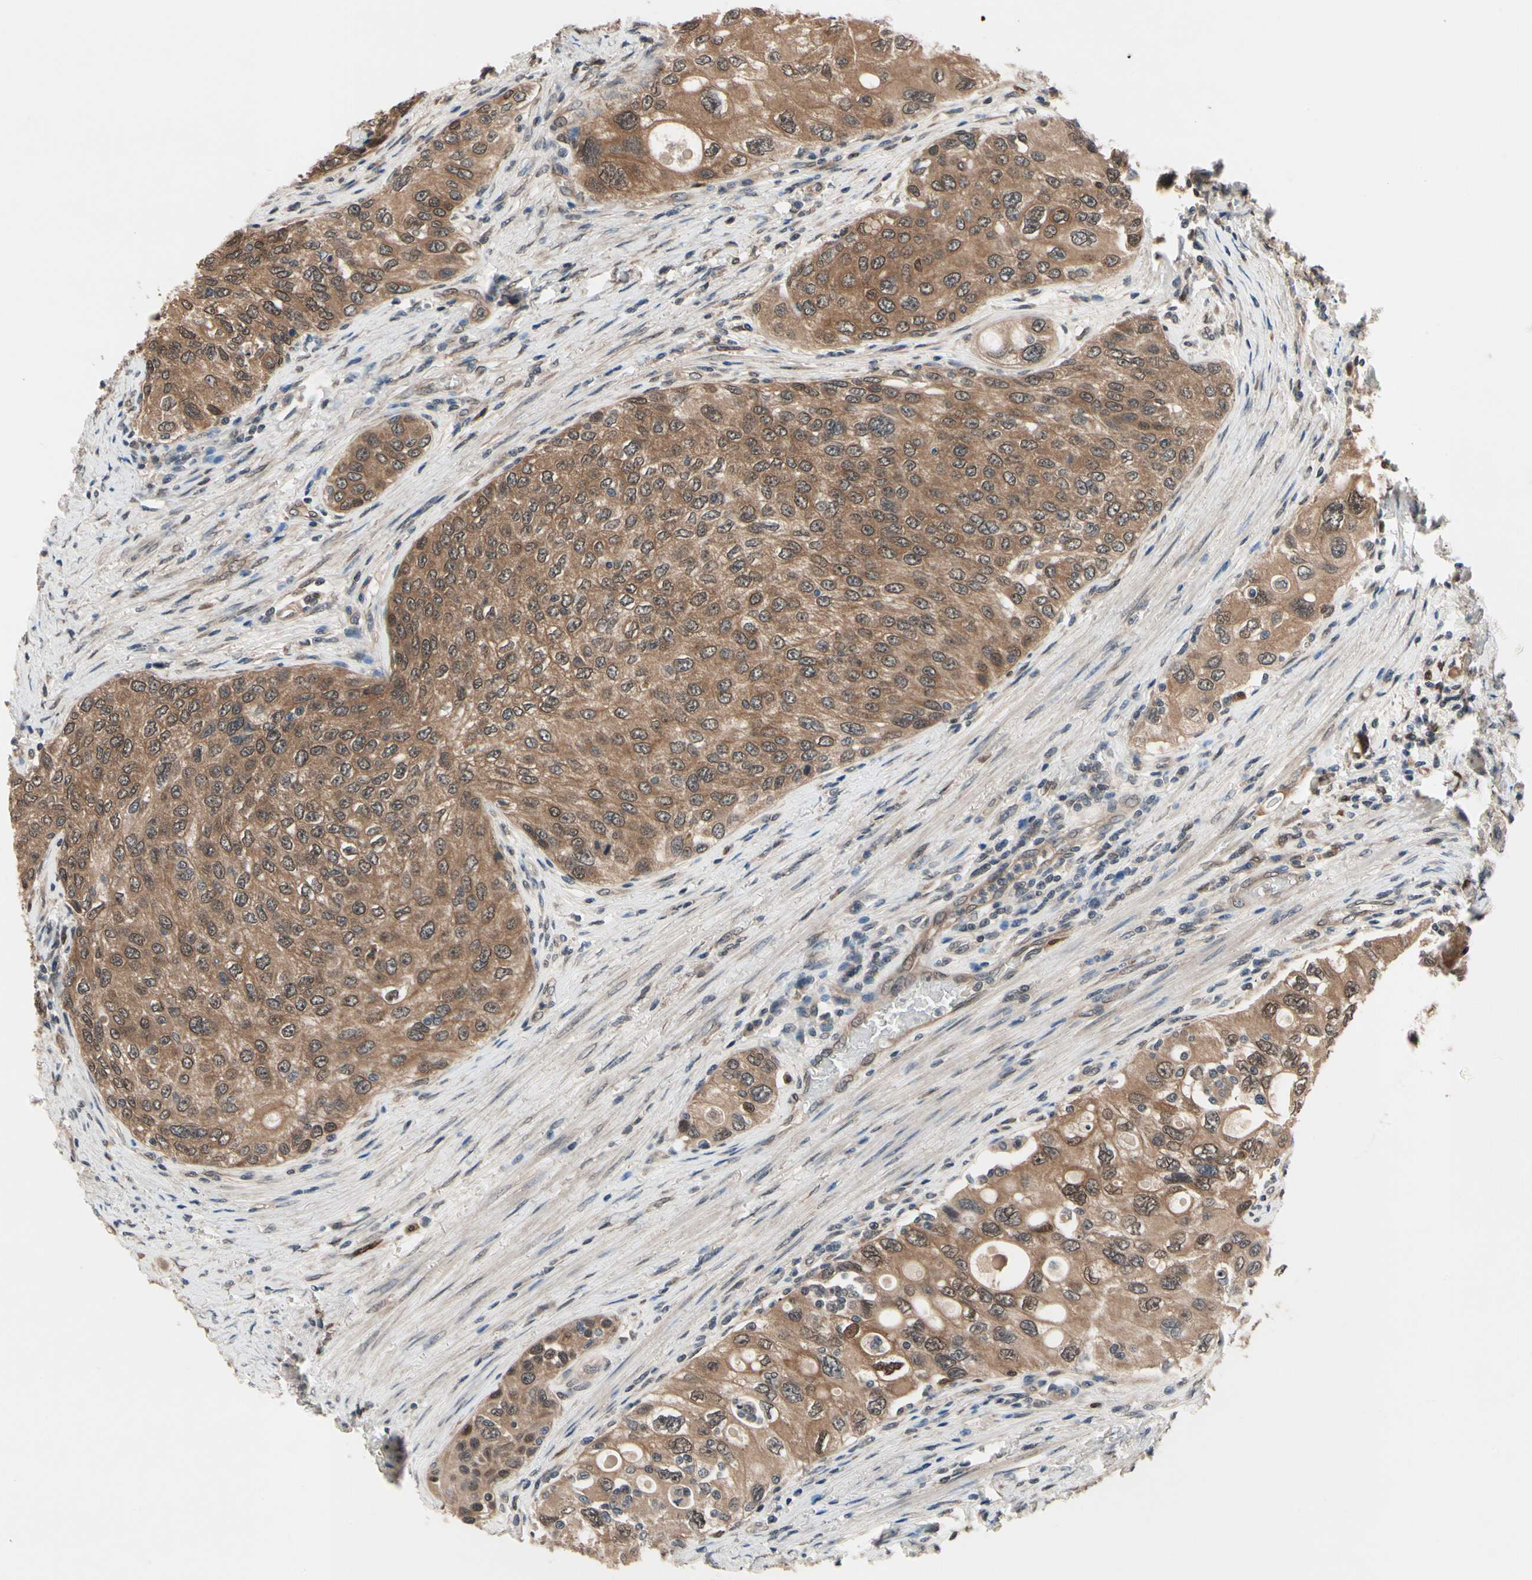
{"staining": {"intensity": "moderate", "quantity": ">75%", "location": "cytoplasmic/membranous"}, "tissue": "urothelial cancer", "cell_type": "Tumor cells", "image_type": "cancer", "snomed": [{"axis": "morphology", "description": "Urothelial carcinoma, High grade"}, {"axis": "topography", "description": "Urinary bladder"}], "caption": "About >75% of tumor cells in urothelial cancer demonstrate moderate cytoplasmic/membranous protein staining as visualized by brown immunohistochemical staining.", "gene": "PRDX6", "patient": {"sex": "female", "age": 56}}